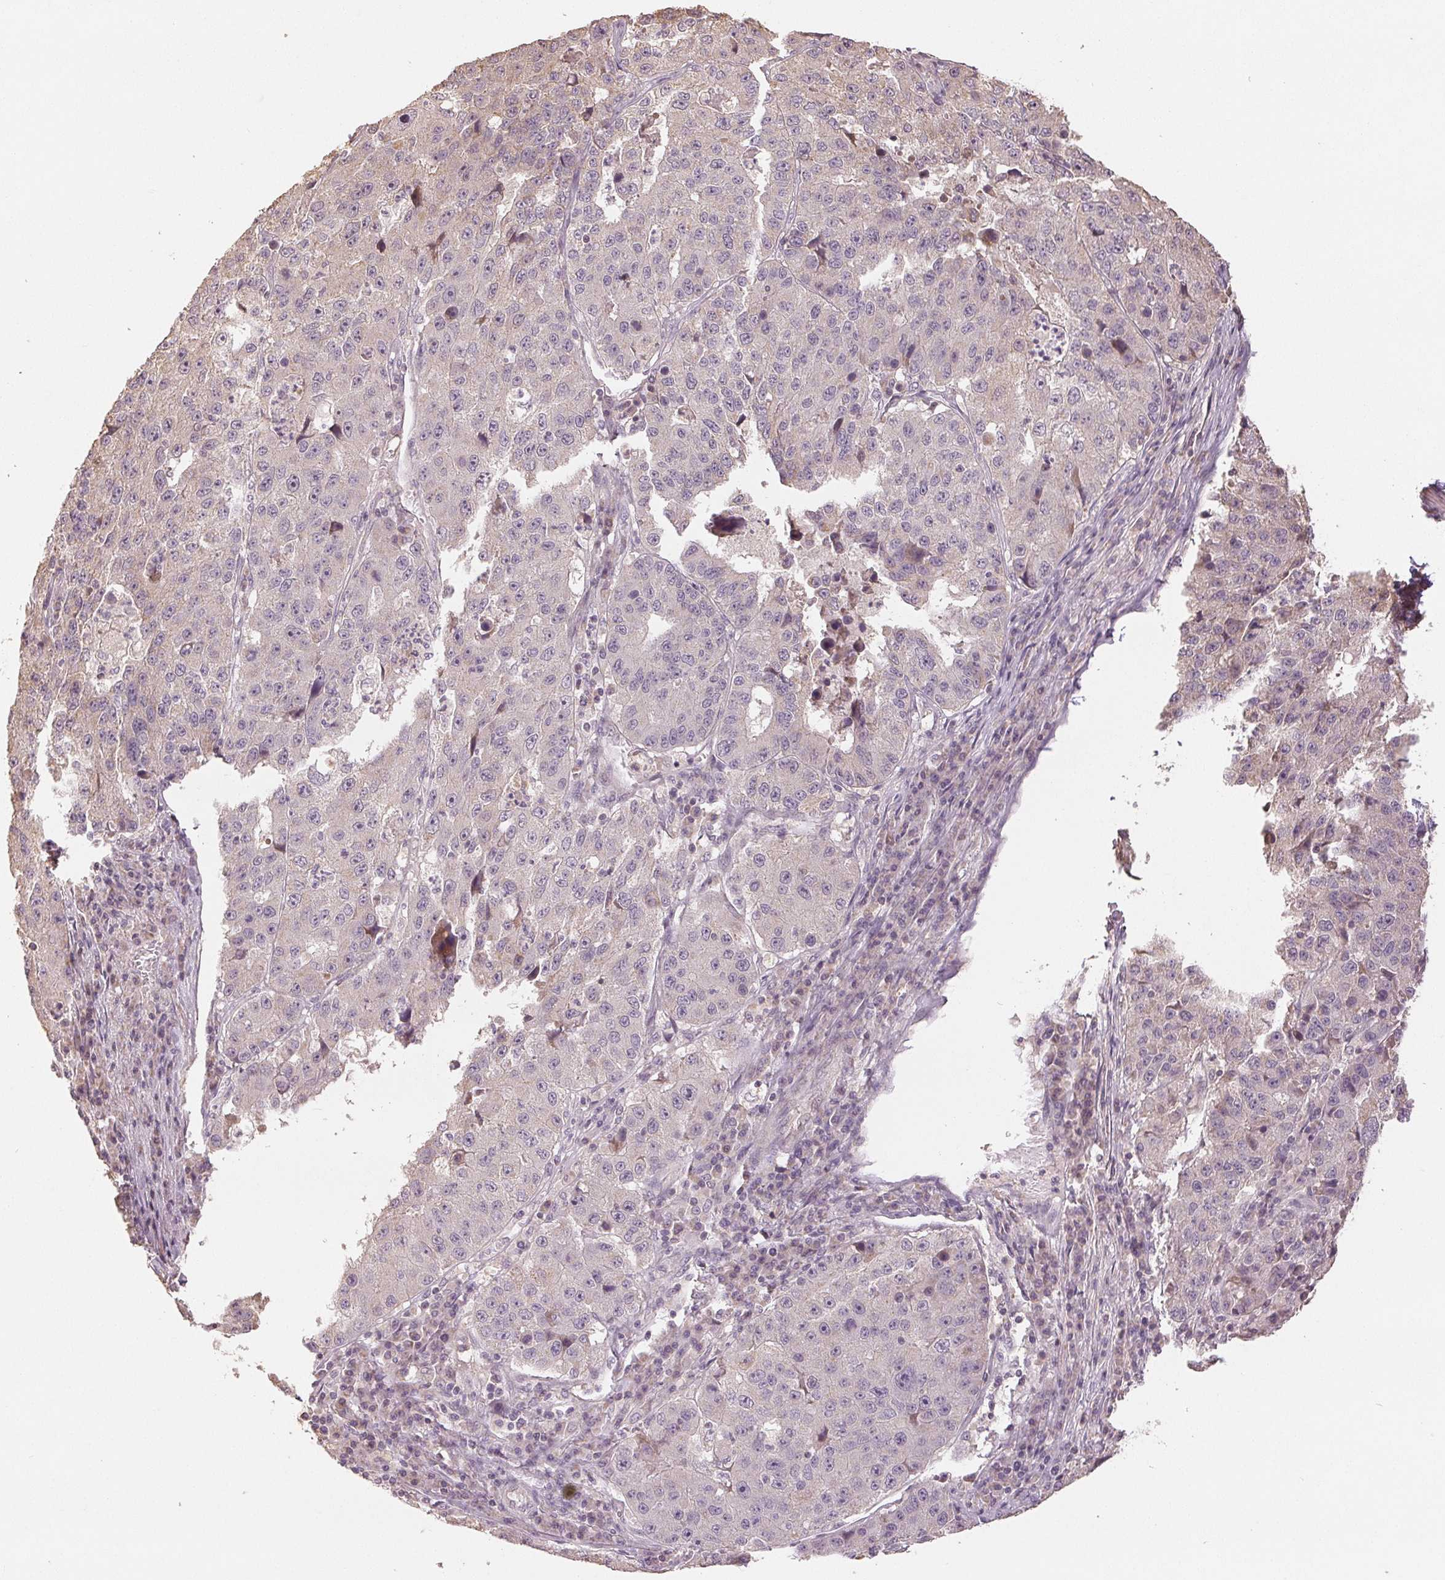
{"staining": {"intensity": "negative", "quantity": "none", "location": "none"}, "tissue": "stomach cancer", "cell_type": "Tumor cells", "image_type": "cancer", "snomed": [{"axis": "morphology", "description": "Adenocarcinoma, NOS"}, {"axis": "topography", "description": "Stomach"}], "caption": "This is an immunohistochemistry micrograph of human stomach cancer (adenocarcinoma). There is no expression in tumor cells.", "gene": "COX14", "patient": {"sex": "male", "age": 71}}